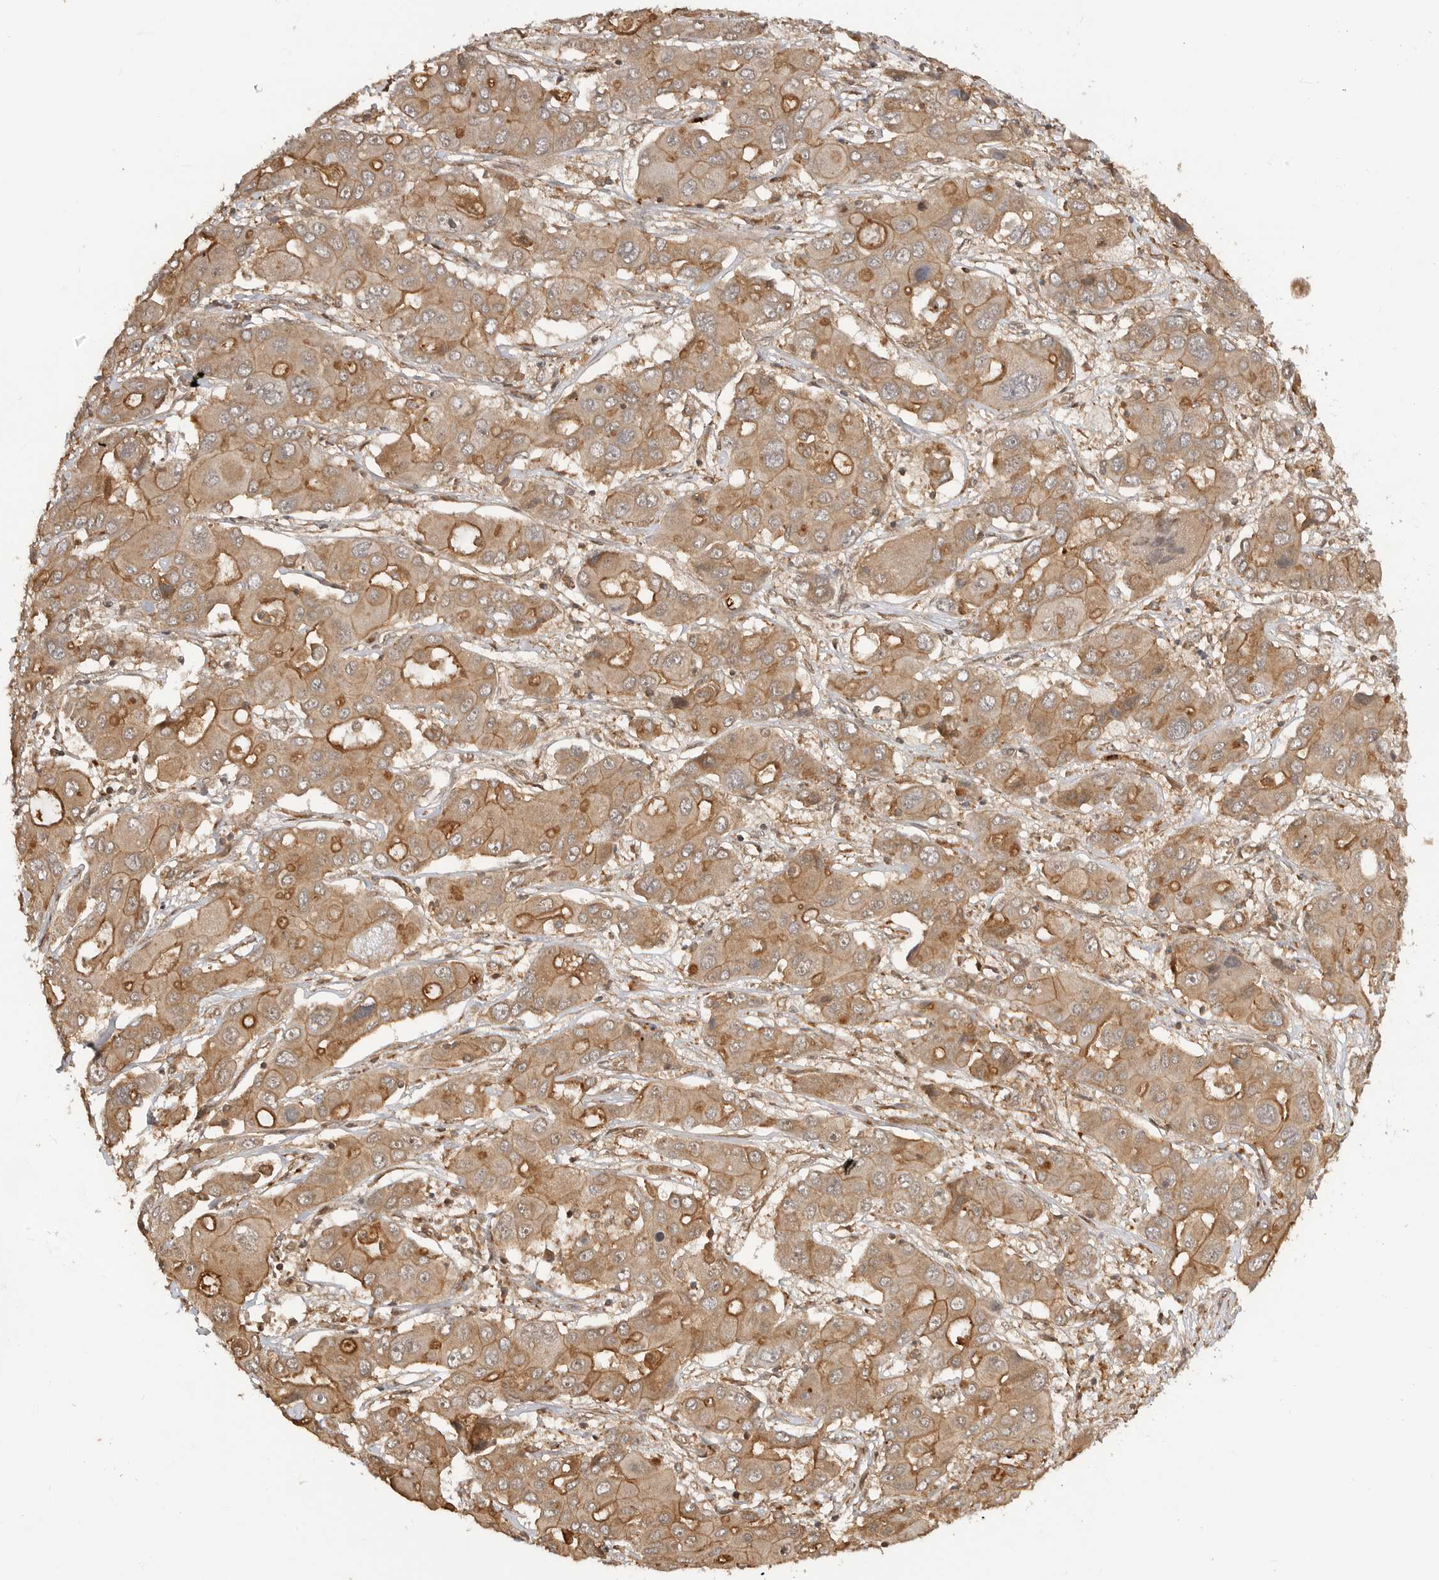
{"staining": {"intensity": "moderate", "quantity": ">75%", "location": "cytoplasmic/membranous"}, "tissue": "liver cancer", "cell_type": "Tumor cells", "image_type": "cancer", "snomed": [{"axis": "morphology", "description": "Cholangiocarcinoma"}, {"axis": "topography", "description": "Liver"}], "caption": "Immunohistochemical staining of human liver cancer (cholangiocarcinoma) shows medium levels of moderate cytoplasmic/membranous staining in approximately >75% of tumor cells. Using DAB (3,3'-diaminobenzidine) (brown) and hematoxylin (blue) stains, captured at high magnification using brightfield microscopy.", "gene": "ADPRS", "patient": {"sex": "male", "age": 67}}